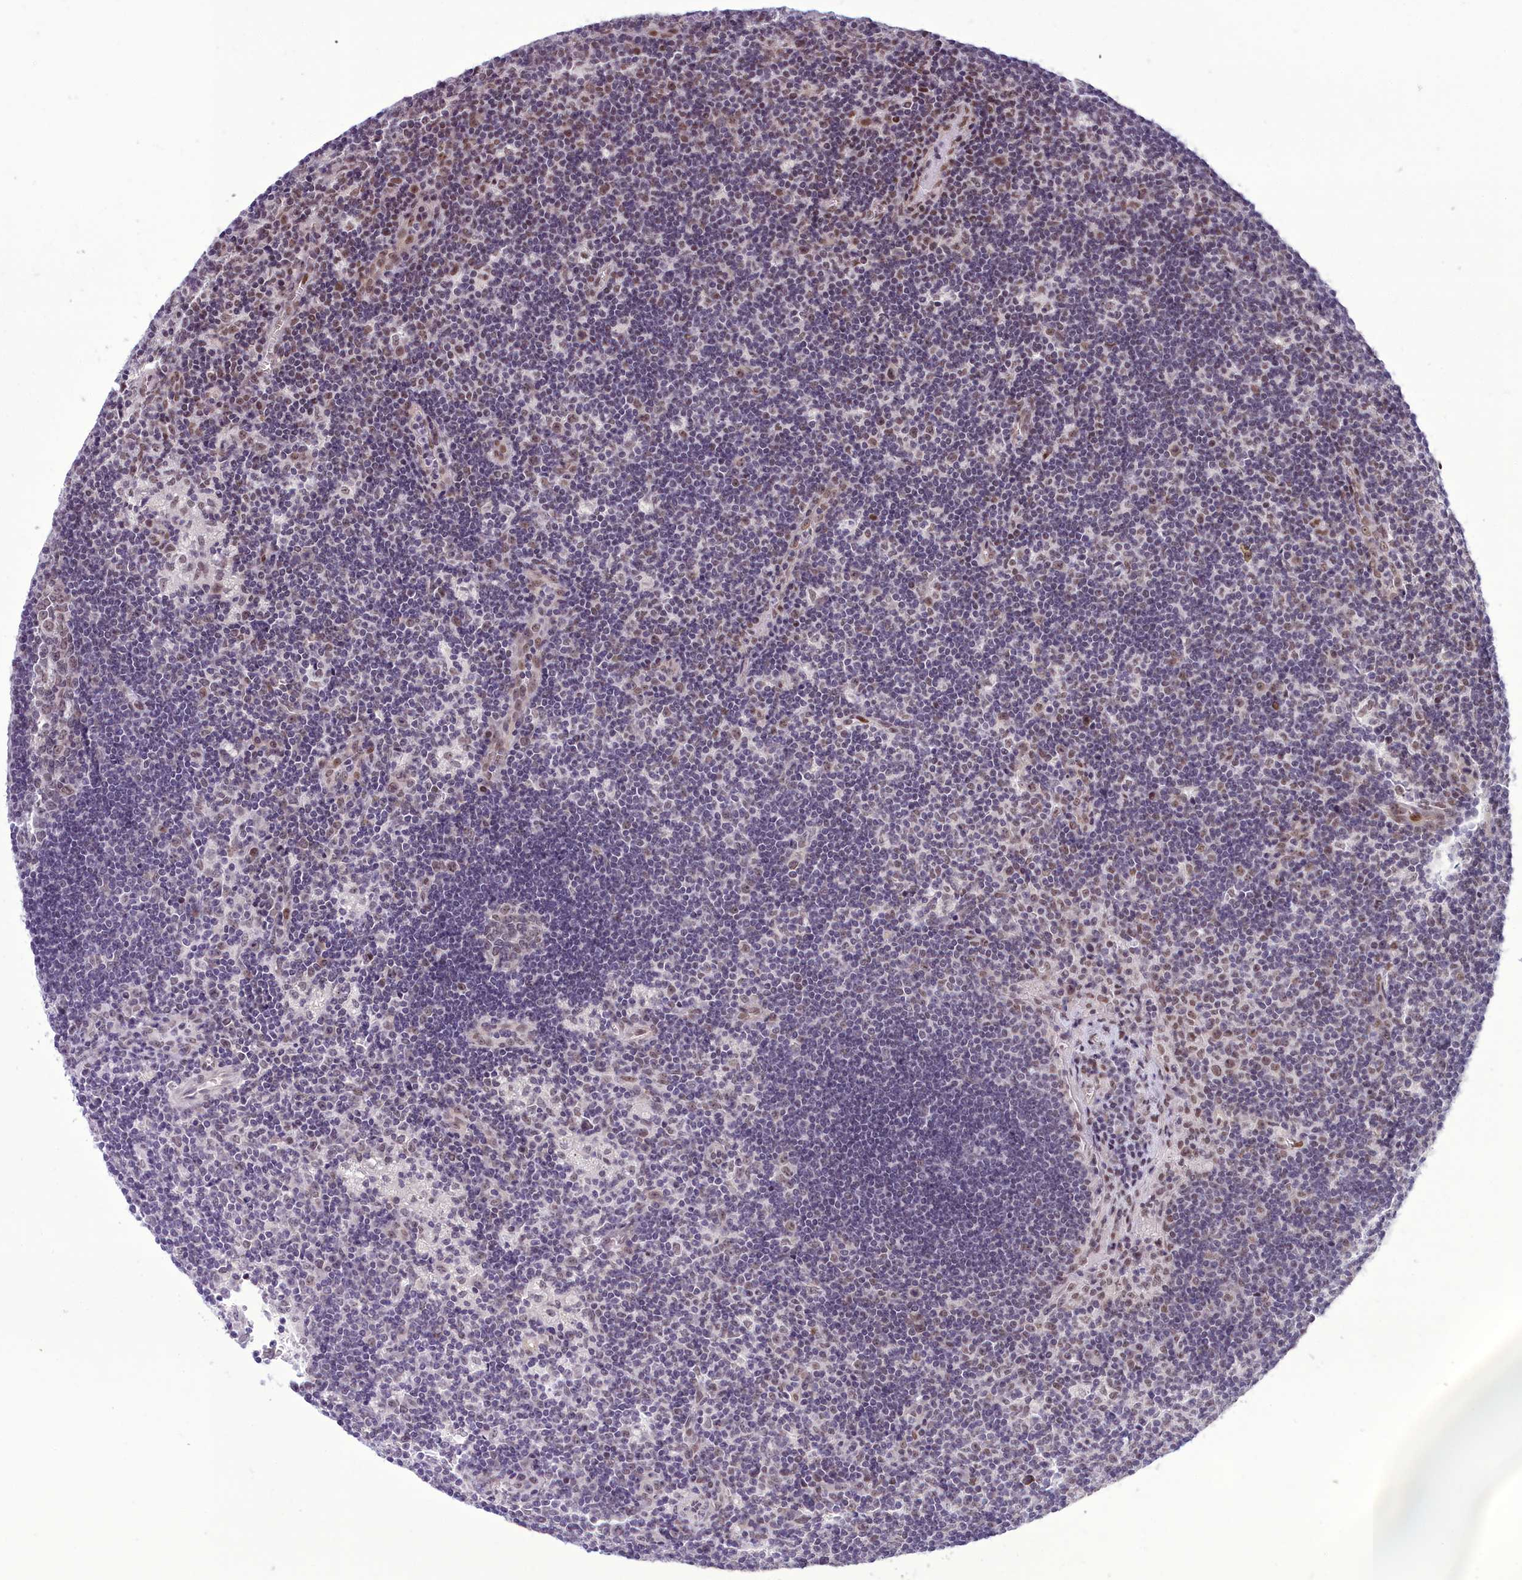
{"staining": {"intensity": "moderate", "quantity": "25%-75%", "location": "nuclear"}, "tissue": "lymph node", "cell_type": "Germinal center cells", "image_type": "normal", "snomed": [{"axis": "morphology", "description": "Normal tissue, NOS"}, {"axis": "topography", "description": "Lymph node"}], "caption": "A medium amount of moderate nuclear expression is appreciated in about 25%-75% of germinal center cells in unremarkable lymph node.", "gene": "CEACAM19", "patient": {"sex": "male", "age": 58}}